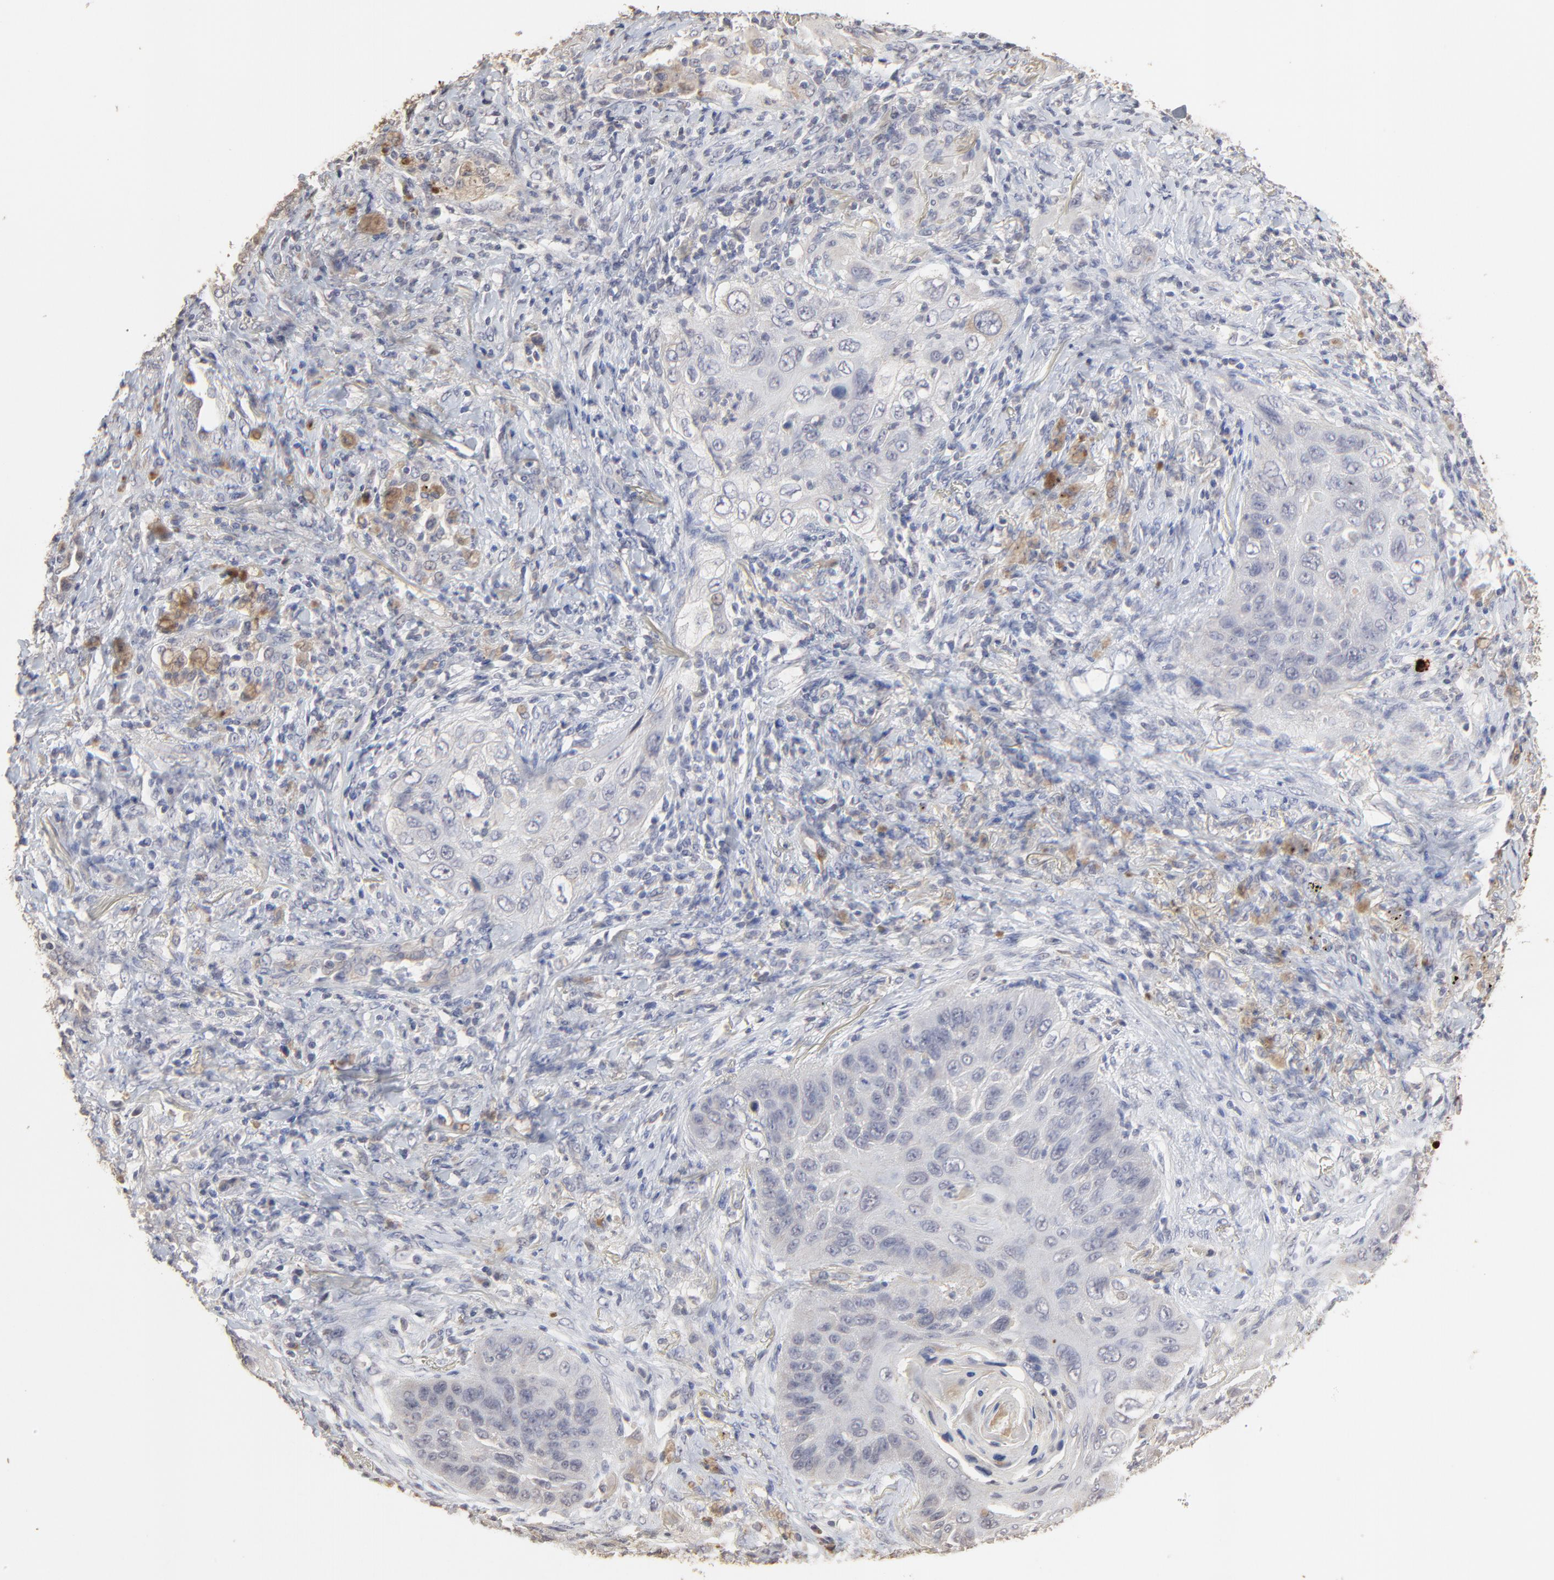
{"staining": {"intensity": "negative", "quantity": "none", "location": "none"}, "tissue": "lung cancer", "cell_type": "Tumor cells", "image_type": "cancer", "snomed": [{"axis": "morphology", "description": "Squamous cell carcinoma, NOS"}, {"axis": "topography", "description": "Lung"}], "caption": "There is no significant positivity in tumor cells of lung squamous cell carcinoma.", "gene": "VPREB3", "patient": {"sex": "female", "age": 67}}